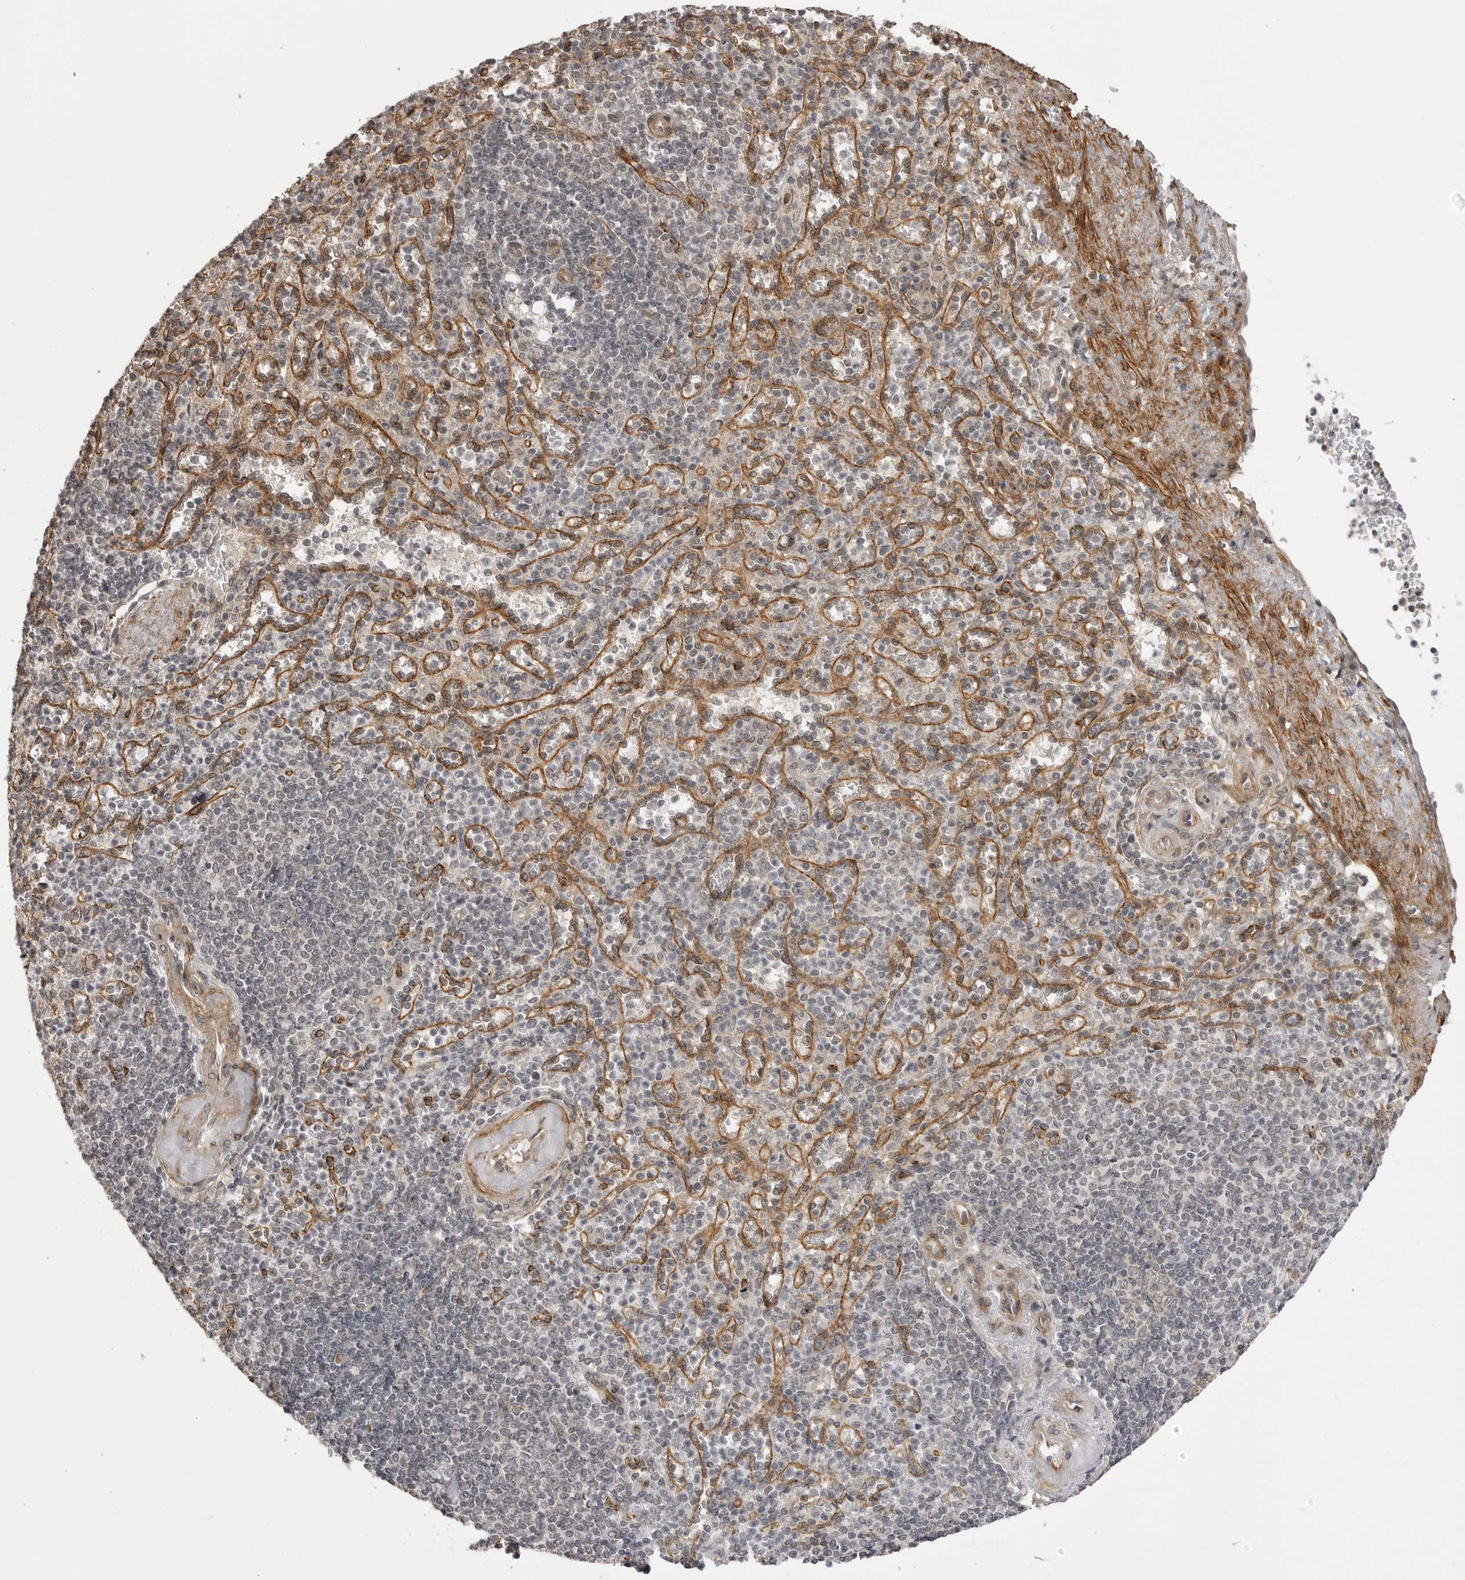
{"staining": {"intensity": "negative", "quantity": "none", "location": "none"}, "tissue": "spleen", "cell_type": "Cells in red pulp", "image_type": "normal", "snomed": [{"axis": "morphology", "description": "Normal tissue, NOS"}, {"axis": "topography", "description": "Spleen"}], "caption": "Immunohistochemical staining of unremarkable human spleen displays no significant staining in cells in red pulp. (Brightfield microscopy of DAB (3,3'-diaminobenzidine) immunohistochemistry at high magnification).", "gene": "SORBS1", "patient": {"sex": "female", "age": 74}}